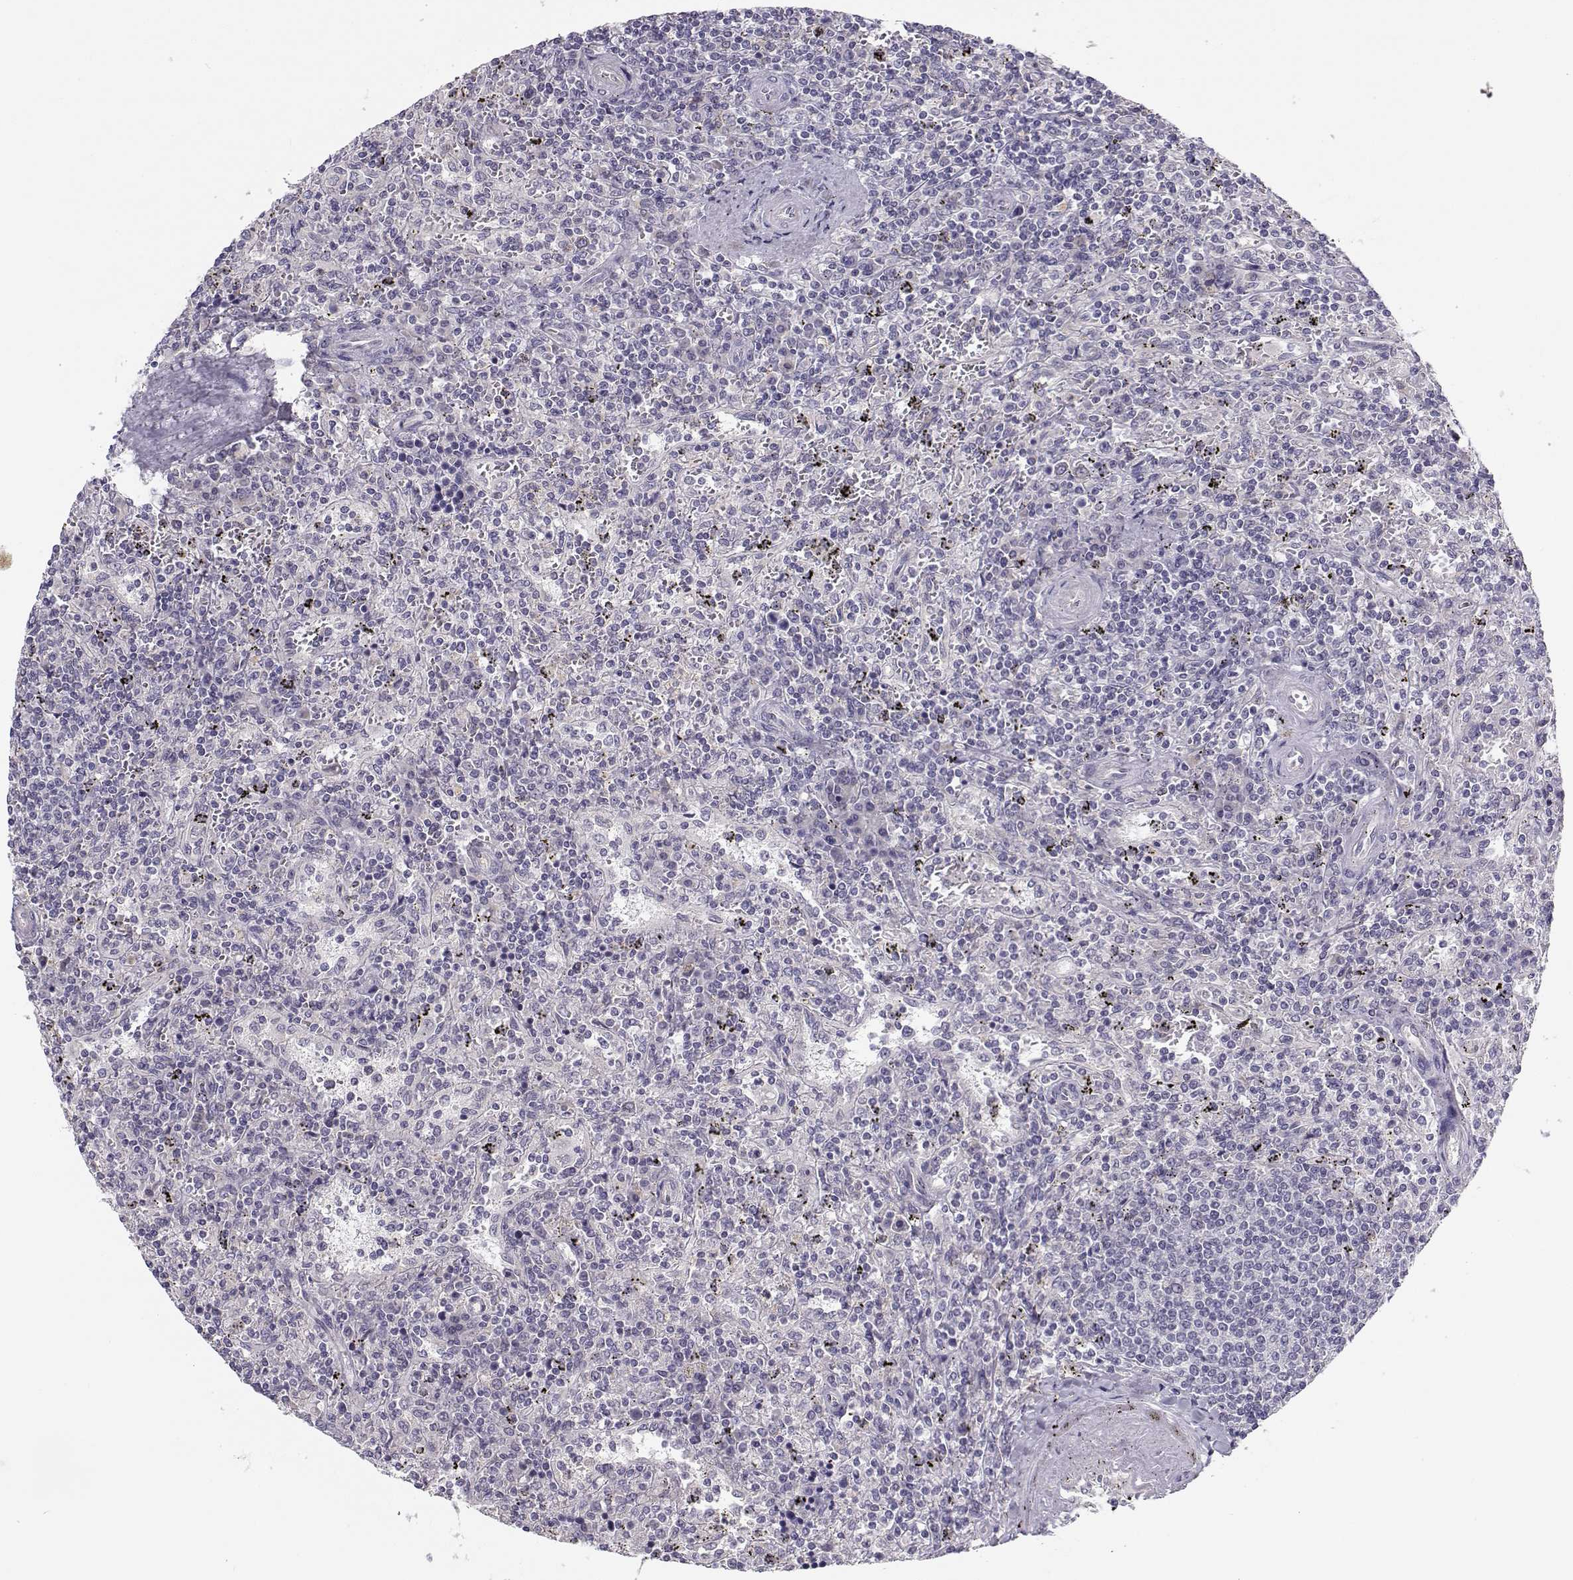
{"staining": {"intensity": "negative", "quantity": "none", "location": "none"}, "tissue": "lymphoma", "cell_type": "Tumor cells", "image_type": "cancer", "snomed": [{"axis": "morphology", "description": "Malignant lymphoma, non-Hodgkin's type, Low grade"}, {"axis": "topography", "description": "Spleen"}], "caption": "Malignant lymphoma, non-Hodgkin's type (low-grade) stained for a protein using immunohistochemistry (IHC) shows no staining tumor cells.", "gene": "TMEM145", "patient": {"sex": "male", "age": 62}}